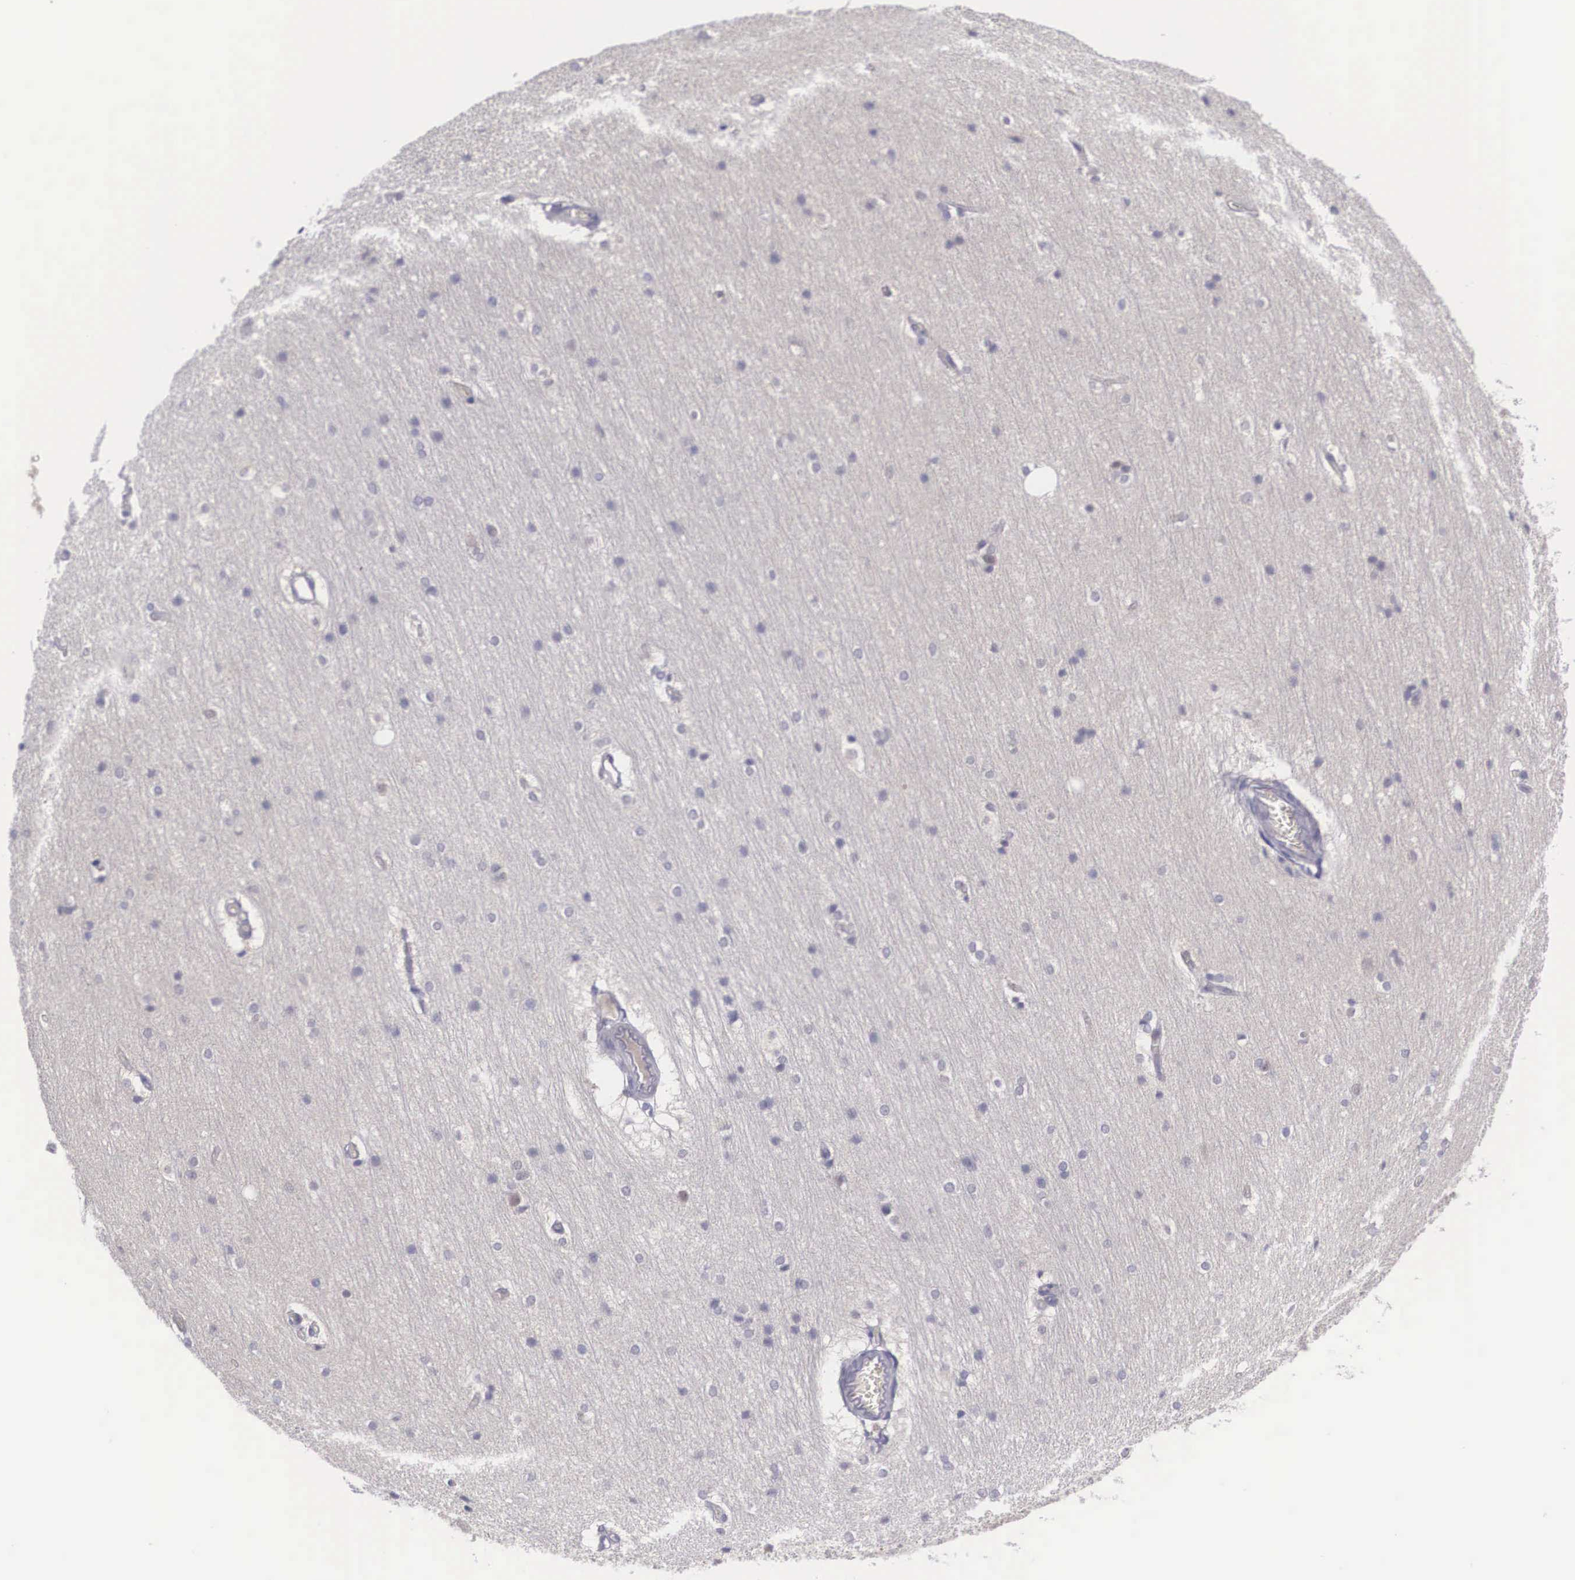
{"staining": {"intensity": "negative", "quantity": "none", "location": "none"}, "tissue": "cerebral cortex", "cell_type": "Endothelial cells", "image_type": "normal", "snomed": [{"axis": "morphology", "description": "Normal tissue, NOS"}, {"axis": "topography", "description": "Cerebral cortex"}, {"axis": "topography", "description": "Hippocampus"}], "caption": "There is no significant expression in endothelial cells of cerebral cortex. (DAB (3,3'-diaminobenzidine) IHC with hematoxylin counter stain).", "gene": "NINL", "patient": {"sex": "female", "age": 19}}